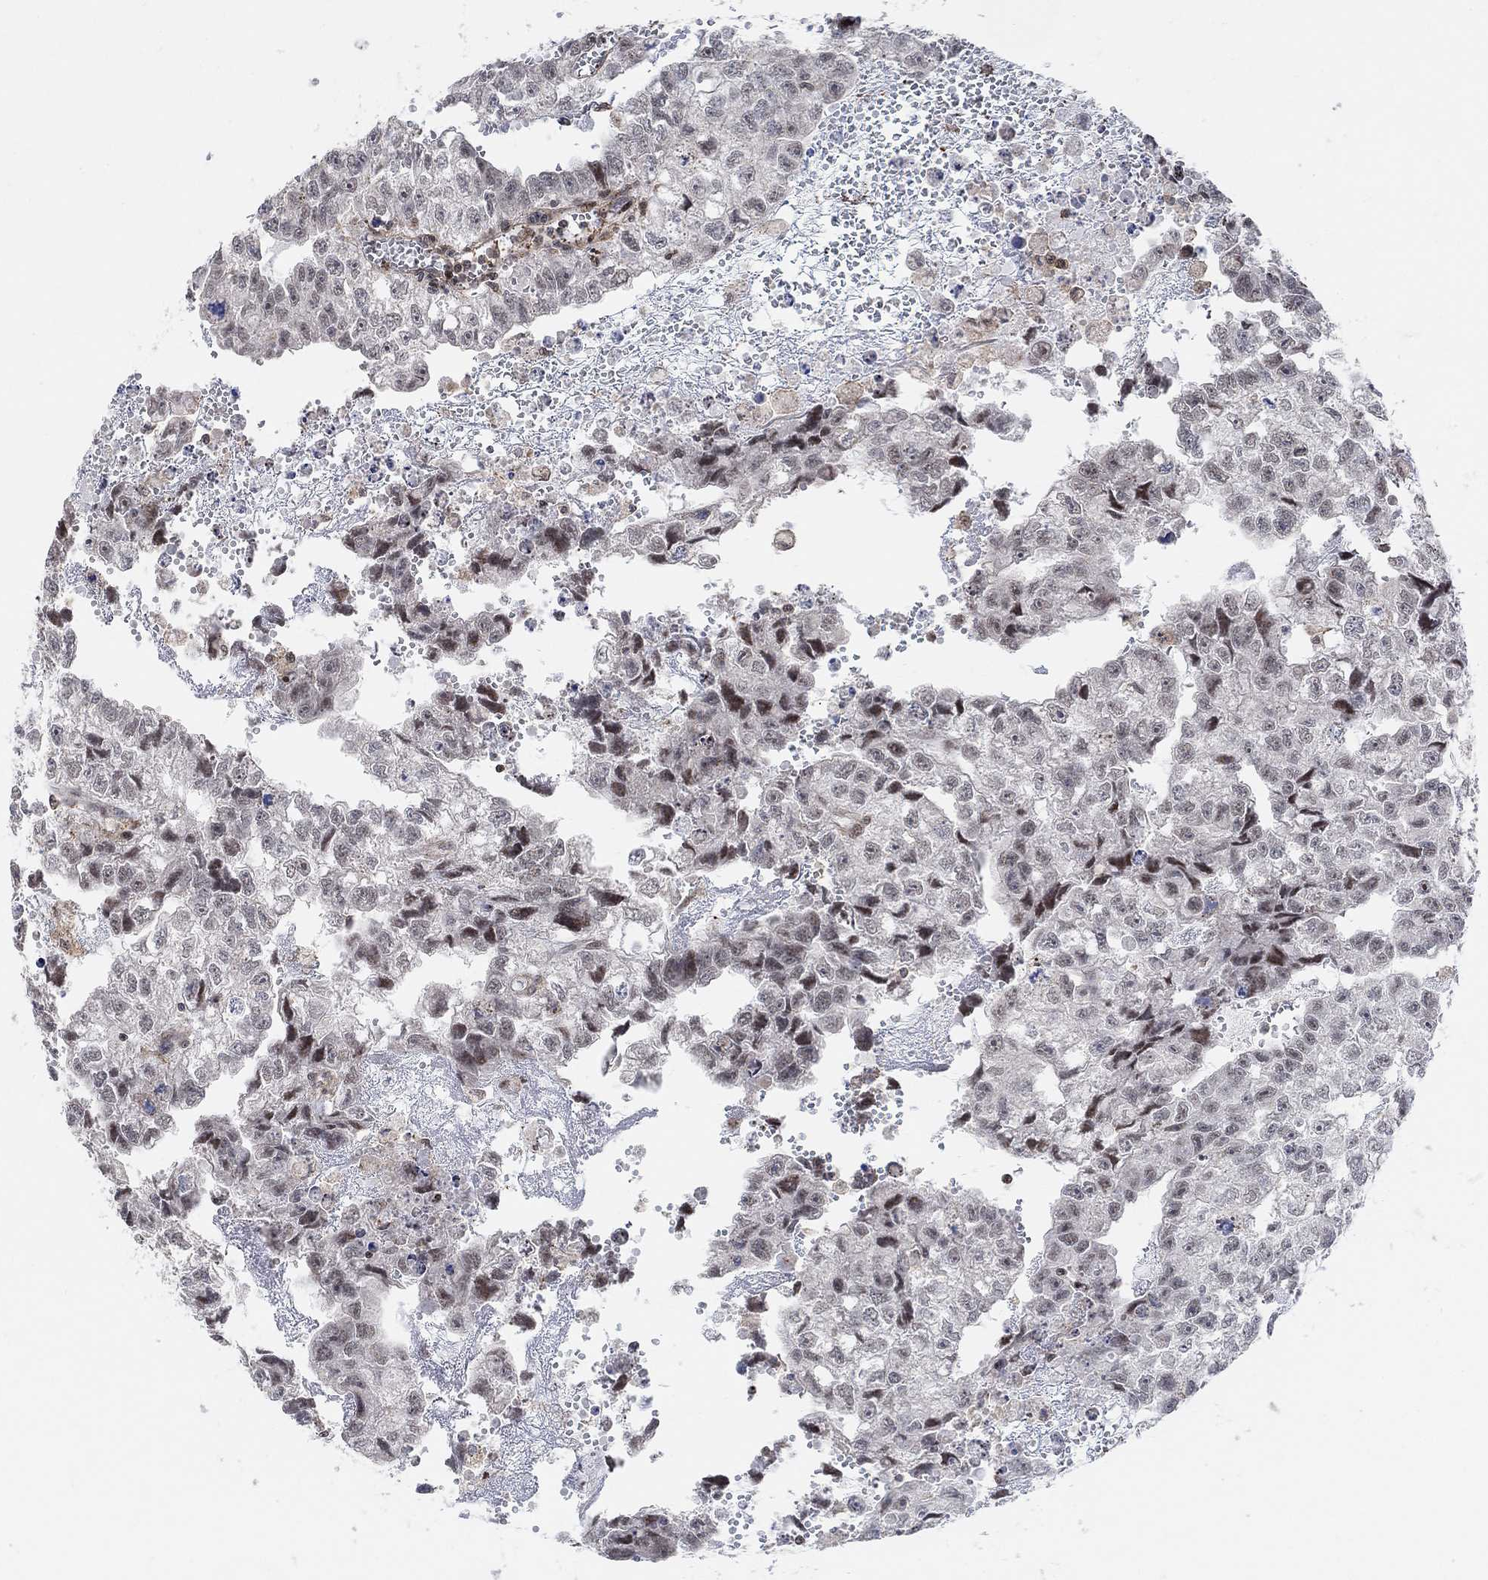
{"staining": {"intensity": "moderate", "quantity": "<25%", "location": "nuclear"}, "tissue": "testis cancer", "cell_type": "Tumor cells", "image_type": "cancer", "snomed": [{"axis": "morphology", "description": "Carcinoma, Embryonal, NOS"}, {"axis": "morphology", "description": "Teratoma, malignant, NOS"}, {"axis": "topography", "description": "Testis"}], "caption": "Moderate nuclear protein positivity is present in approximately <25% of tumor cells in testis cancer.", "gene": "PWWP2B", "patient": {"sex": "male", "age": 44}}